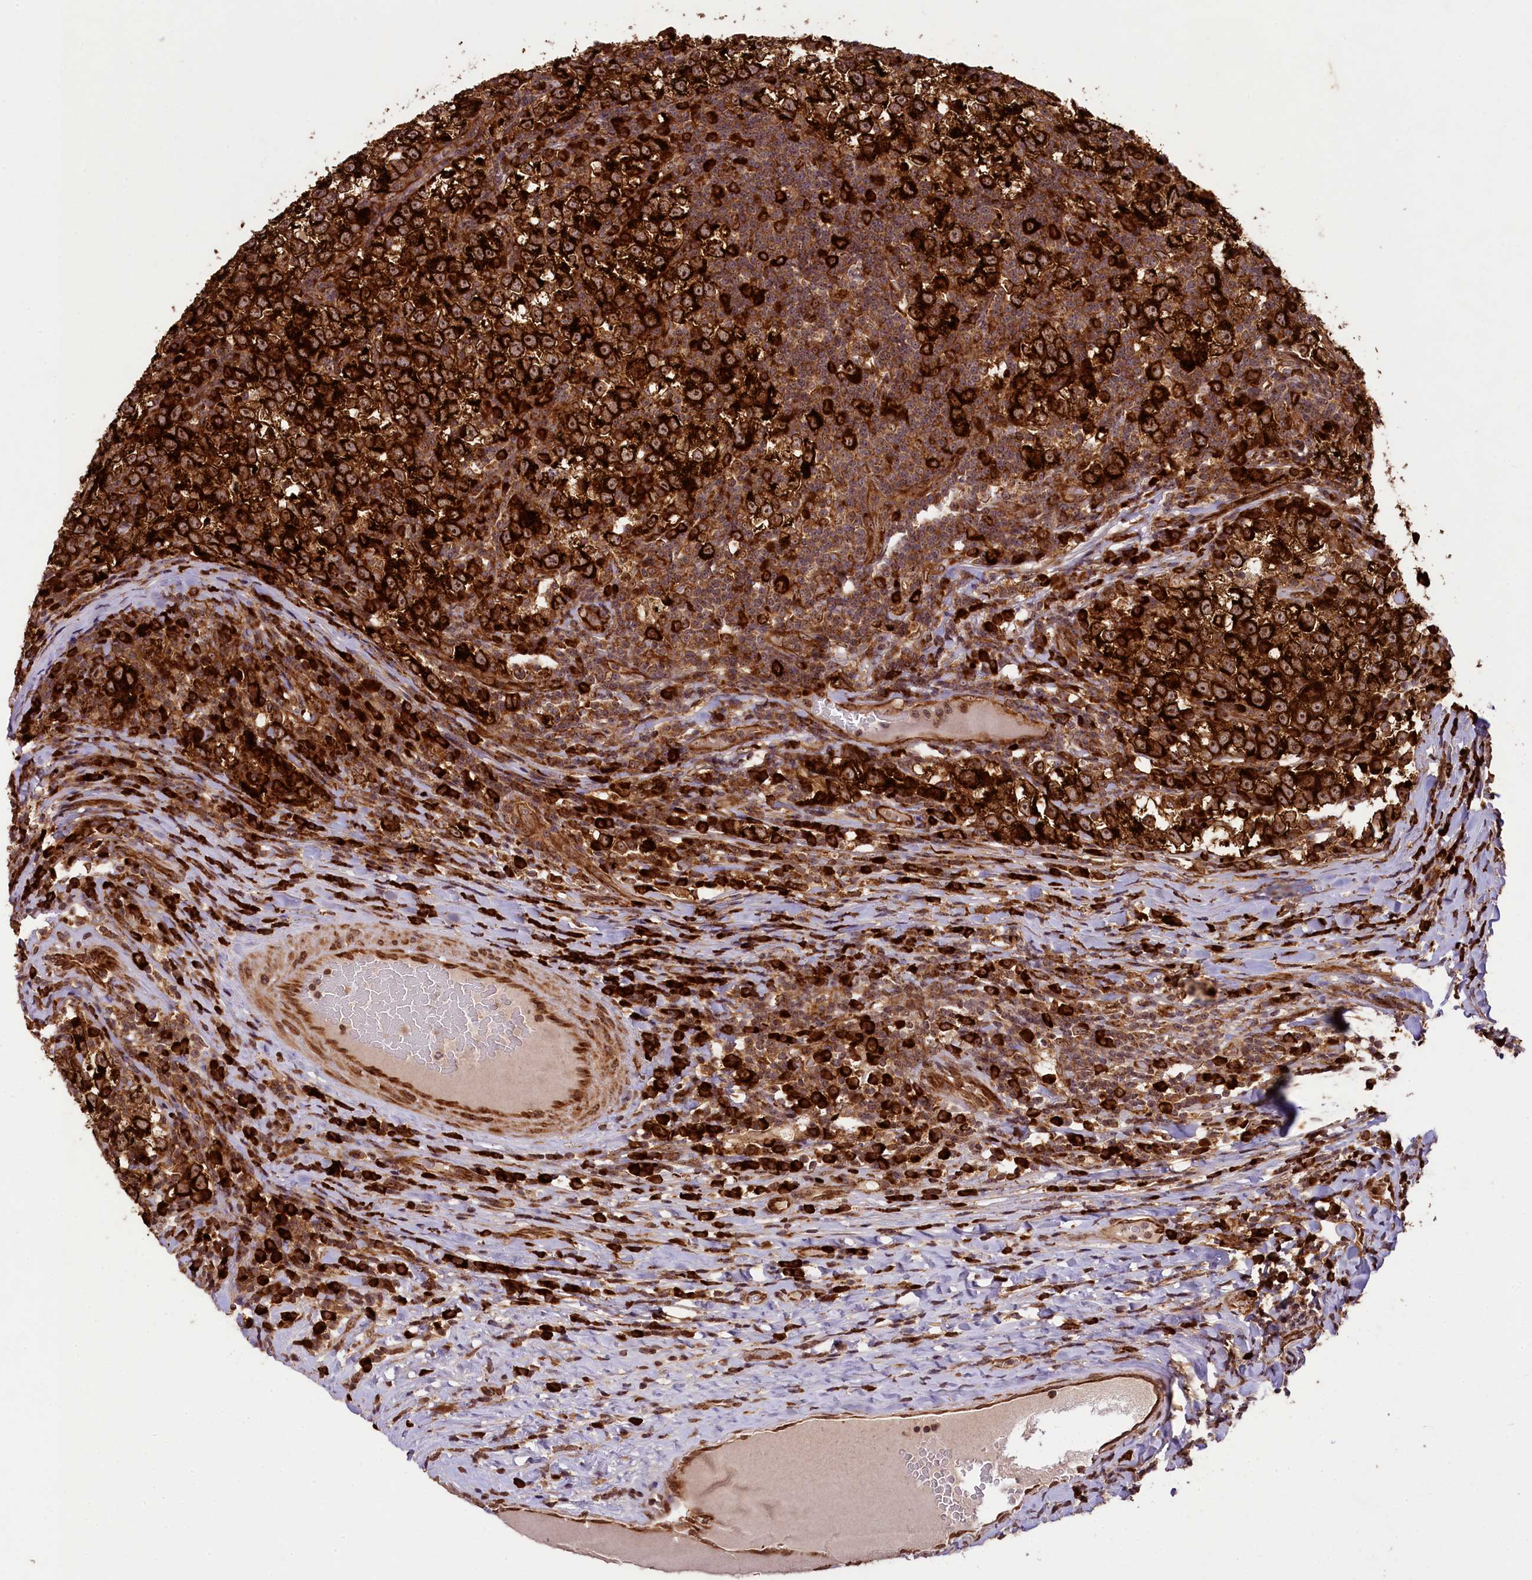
{"staining": {"intensity": "strong", "quantity": ">75%", "location": "cytoplasmic/membranous,nuclear"}, "tissue": "testis cancer", "cell_type": "Tumor cells", "image_type": "cancer", "snomed": [{"axis": "morphology", "description": "Normal tissue, NOS"}, {"axis": "morphology", "description": "Seminoma, NOS"}, {"axis": "topography", "description": "Testis"}], "caption": "Seminoma (testis) stained for a protein (brown) shows strong cytoplasmic/membranous and nuclear positive staining in approximately >75% of tumor cells.", "gene": "LARP4", "patient": {"sex": "male", "age": 43}}